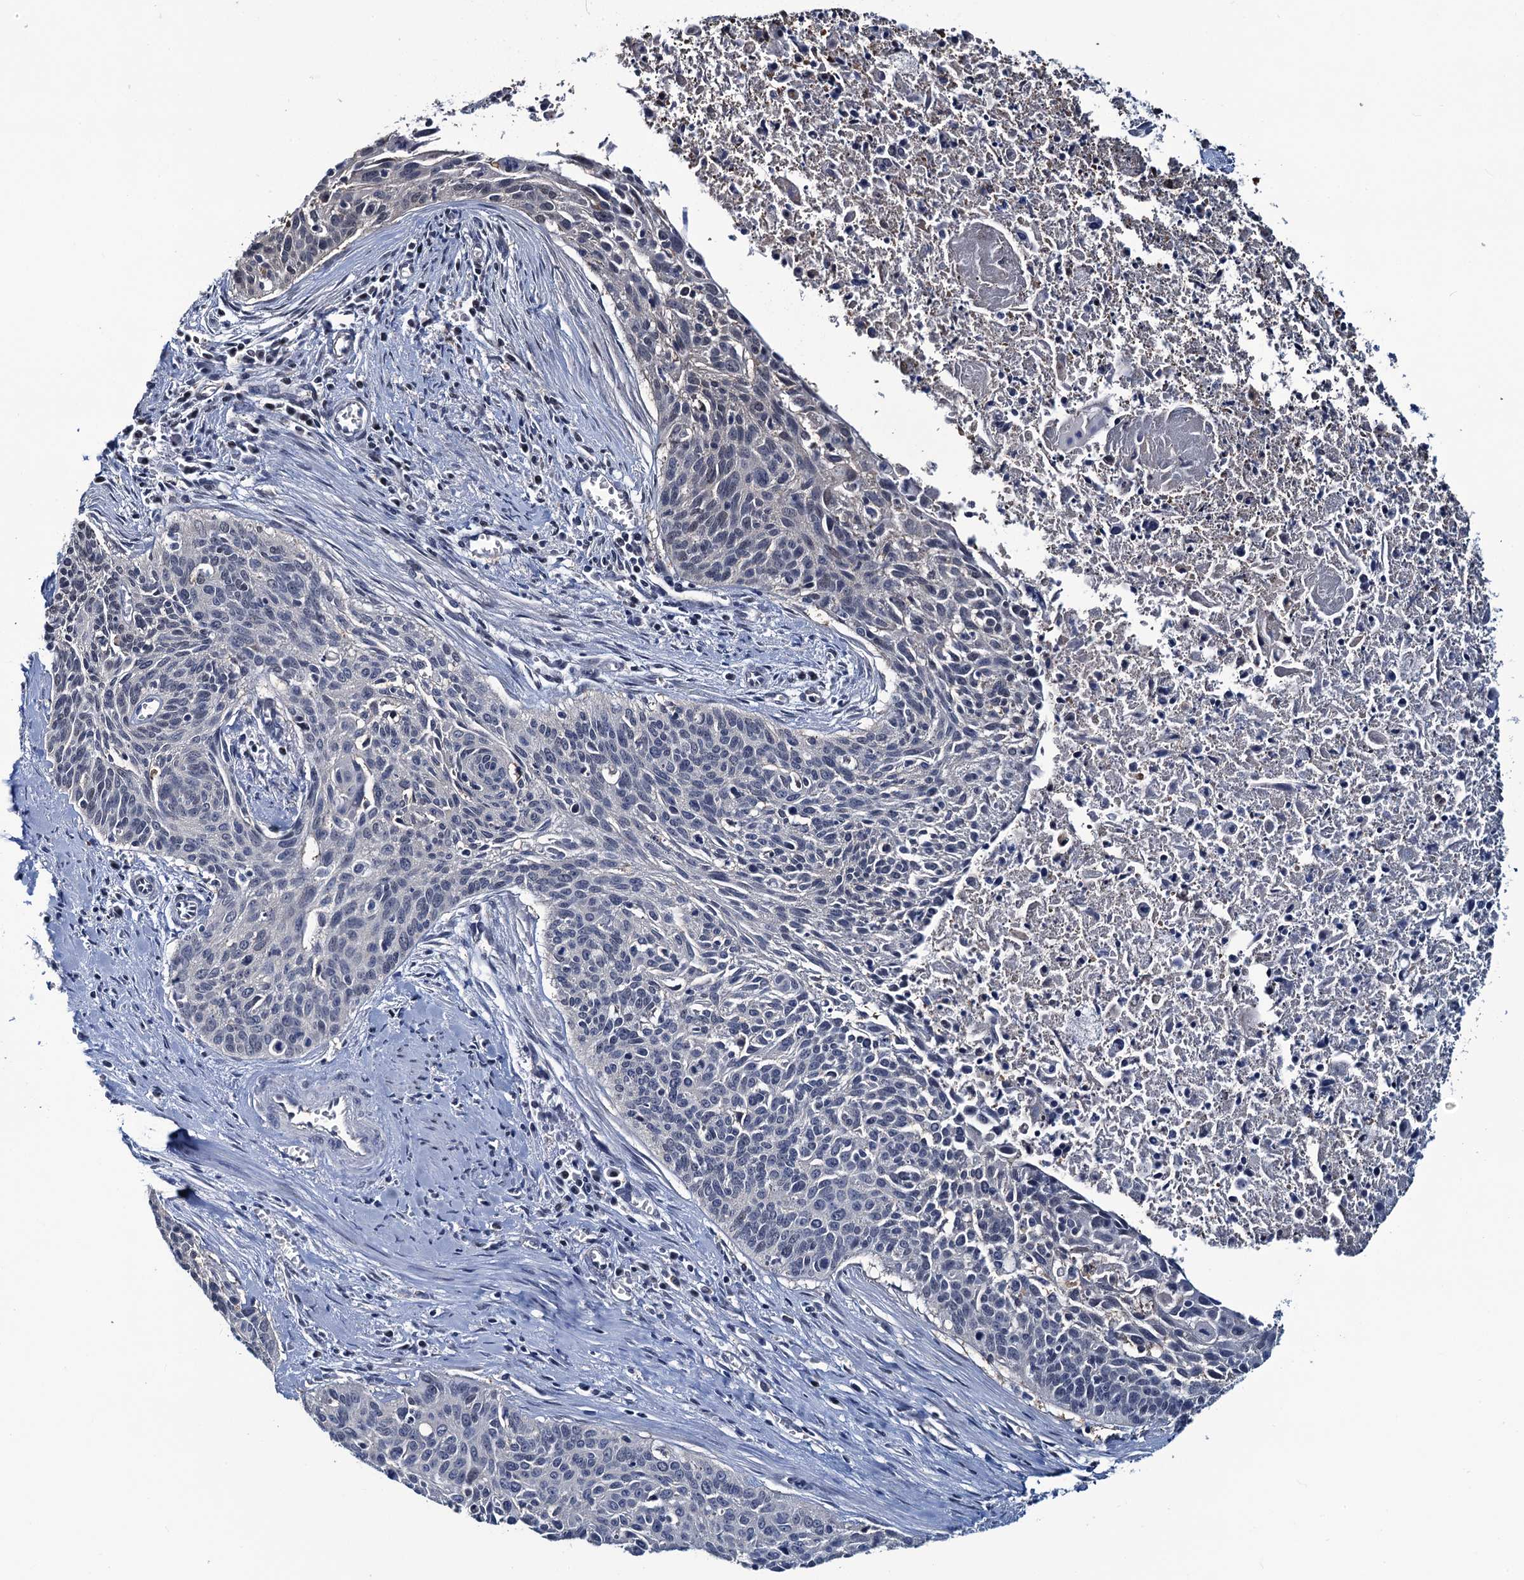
{"staining": {"intensity": "negative", "quantity": "none", "location": "none"}, "tissue": "cervical cancer", "cell_type": "Tumor cells", "image_type": "cancer", "snomed": [{"axis": "morphology", "description": "Squamous cell carcinoma, NOS"}, {"axis": "topography", "description": "Cervix"}], "caption": "Immunohistochemical staining of human squamous cell carcinoma (cervical) shows no significant positivity in tumor cells. (DAB (3,3'-diaminobenzidine) immunohistochemistry, high magnification).", "gene": "RTKN2", "patient": {"sex": "female", "age": 55}}